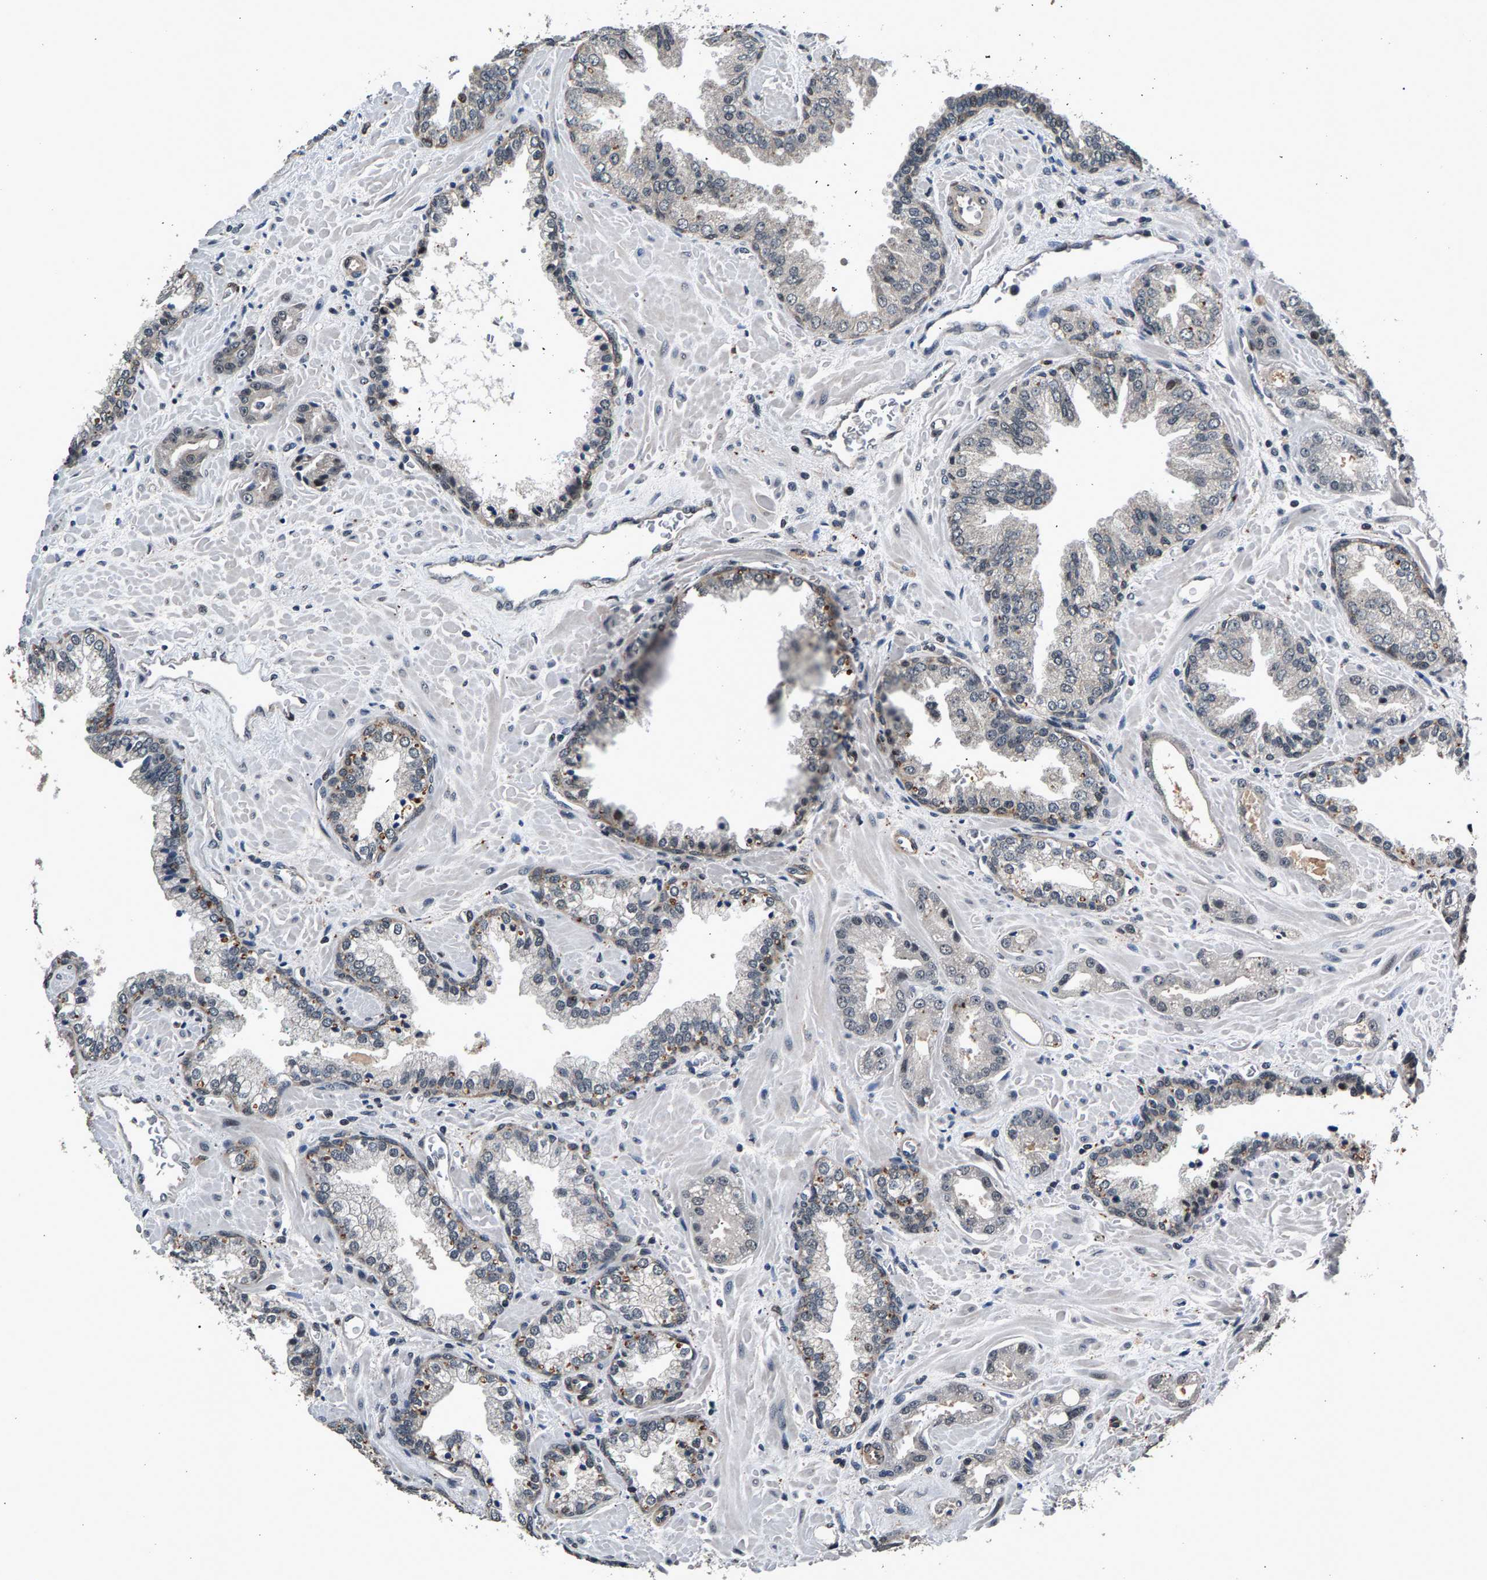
{"staining": {"intensity": "negative", "quantity": "none", "location": "none"}, "tissue": "prostate cancer", "cell_type": "Tumor cells", "image_type": "cancer", "snomed": [{"axis": "morphology", "description": "Adenocarcinoma, Low grade"}, {"axis": "topography", "description": "Prostate"}], "caption": "Tumor cells are negative for protein expression in human prostate cancer.", "gene": "RBM33", "patient": {"sex": "male", "age": 71}}